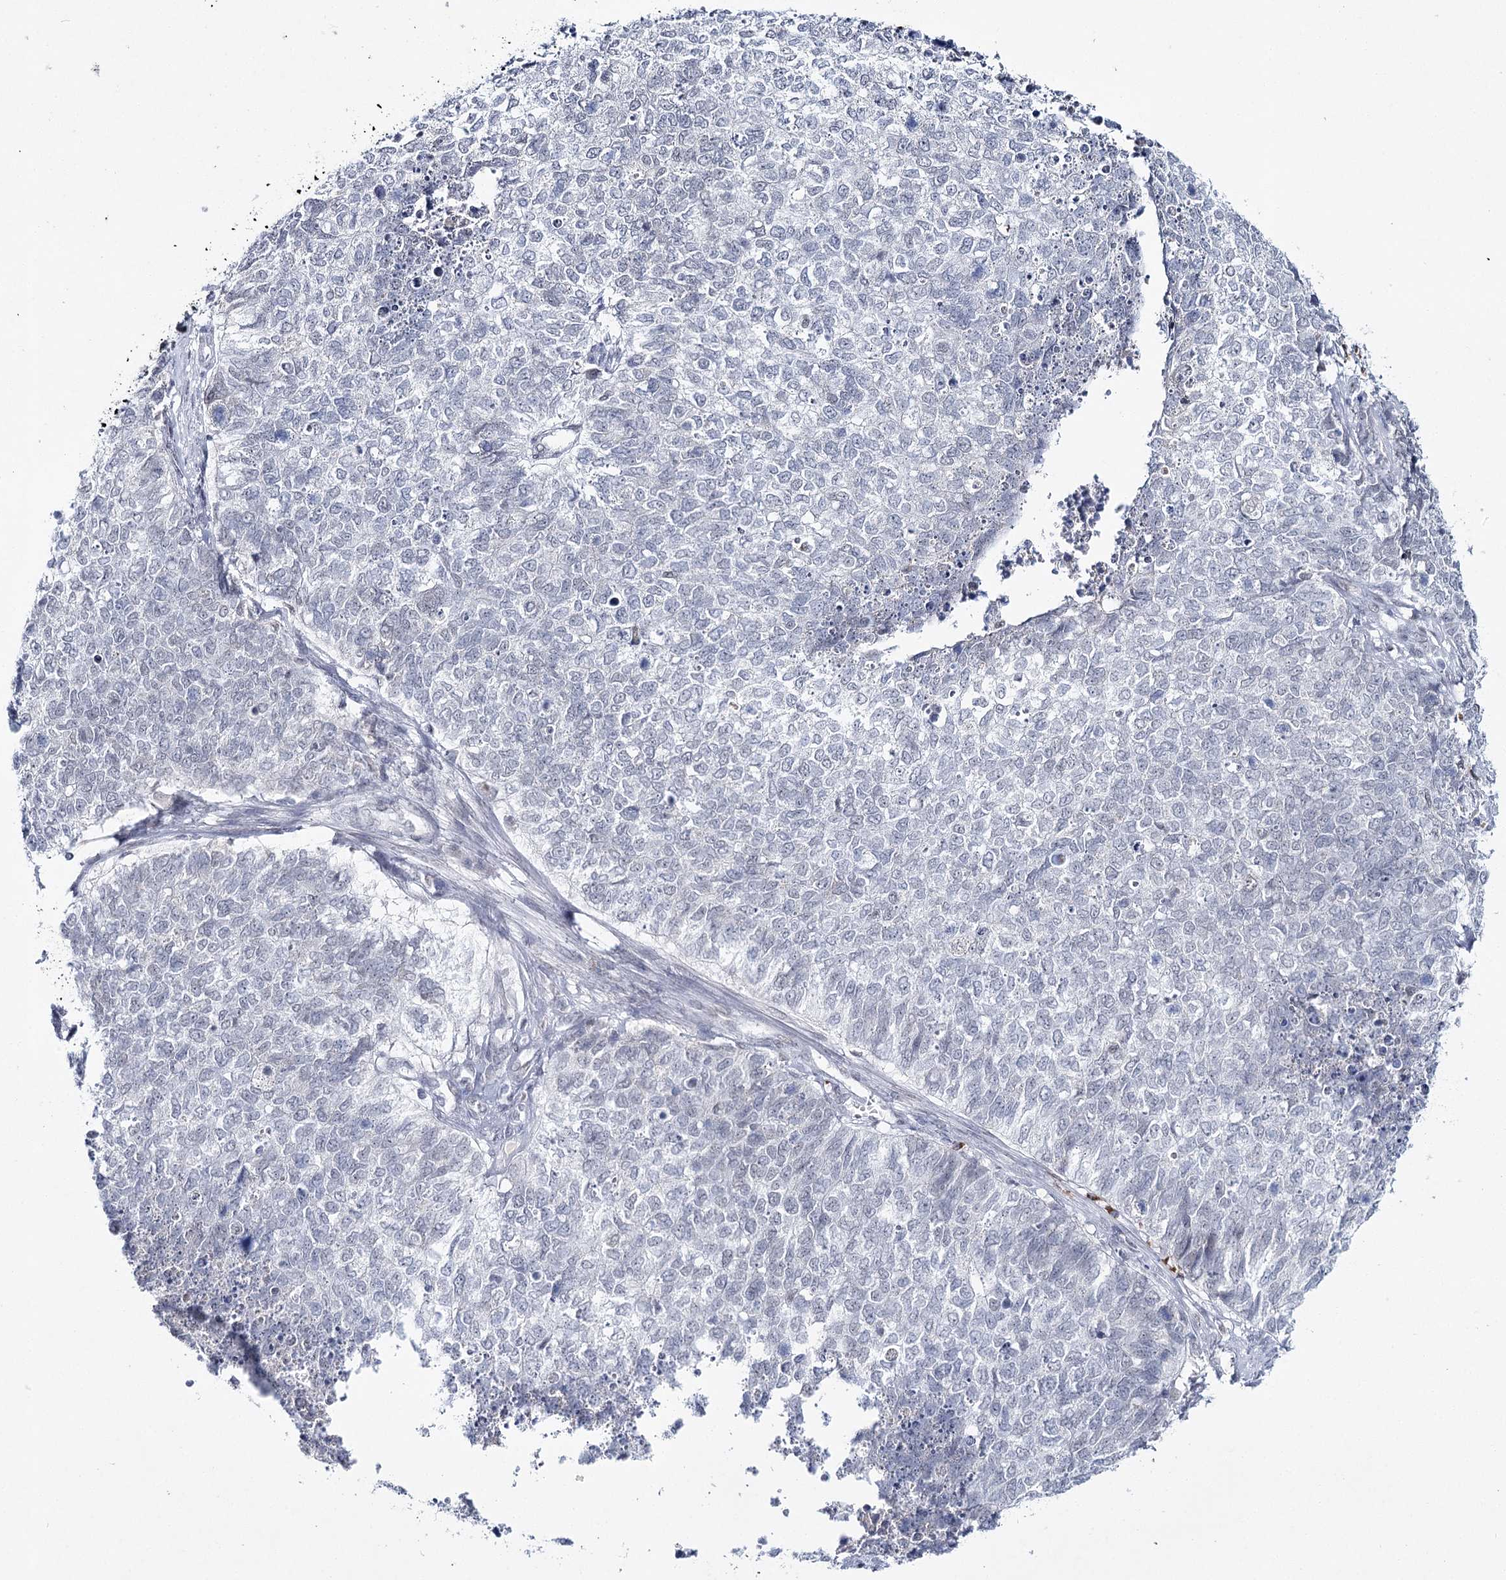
{"staining": {"intensity": "negative", "quantity": "none", "location": "none"}, "tissue": "cervical cancer", "cell_type": "Tumor cells", "image_type": "cancer", "snomed": [{"axis": "morphology", "description": "Squamous cell carcinoma, NOS"}, {"axis": "topography", "description": "Cervix"}], "caption": "Immunohistochemical staining of human squamous cell carcinoma (cervical) displays no significant positivity in tumor cells.", "gene": "ZC3H8", "patient": {"sex": "female", "age": 63}}